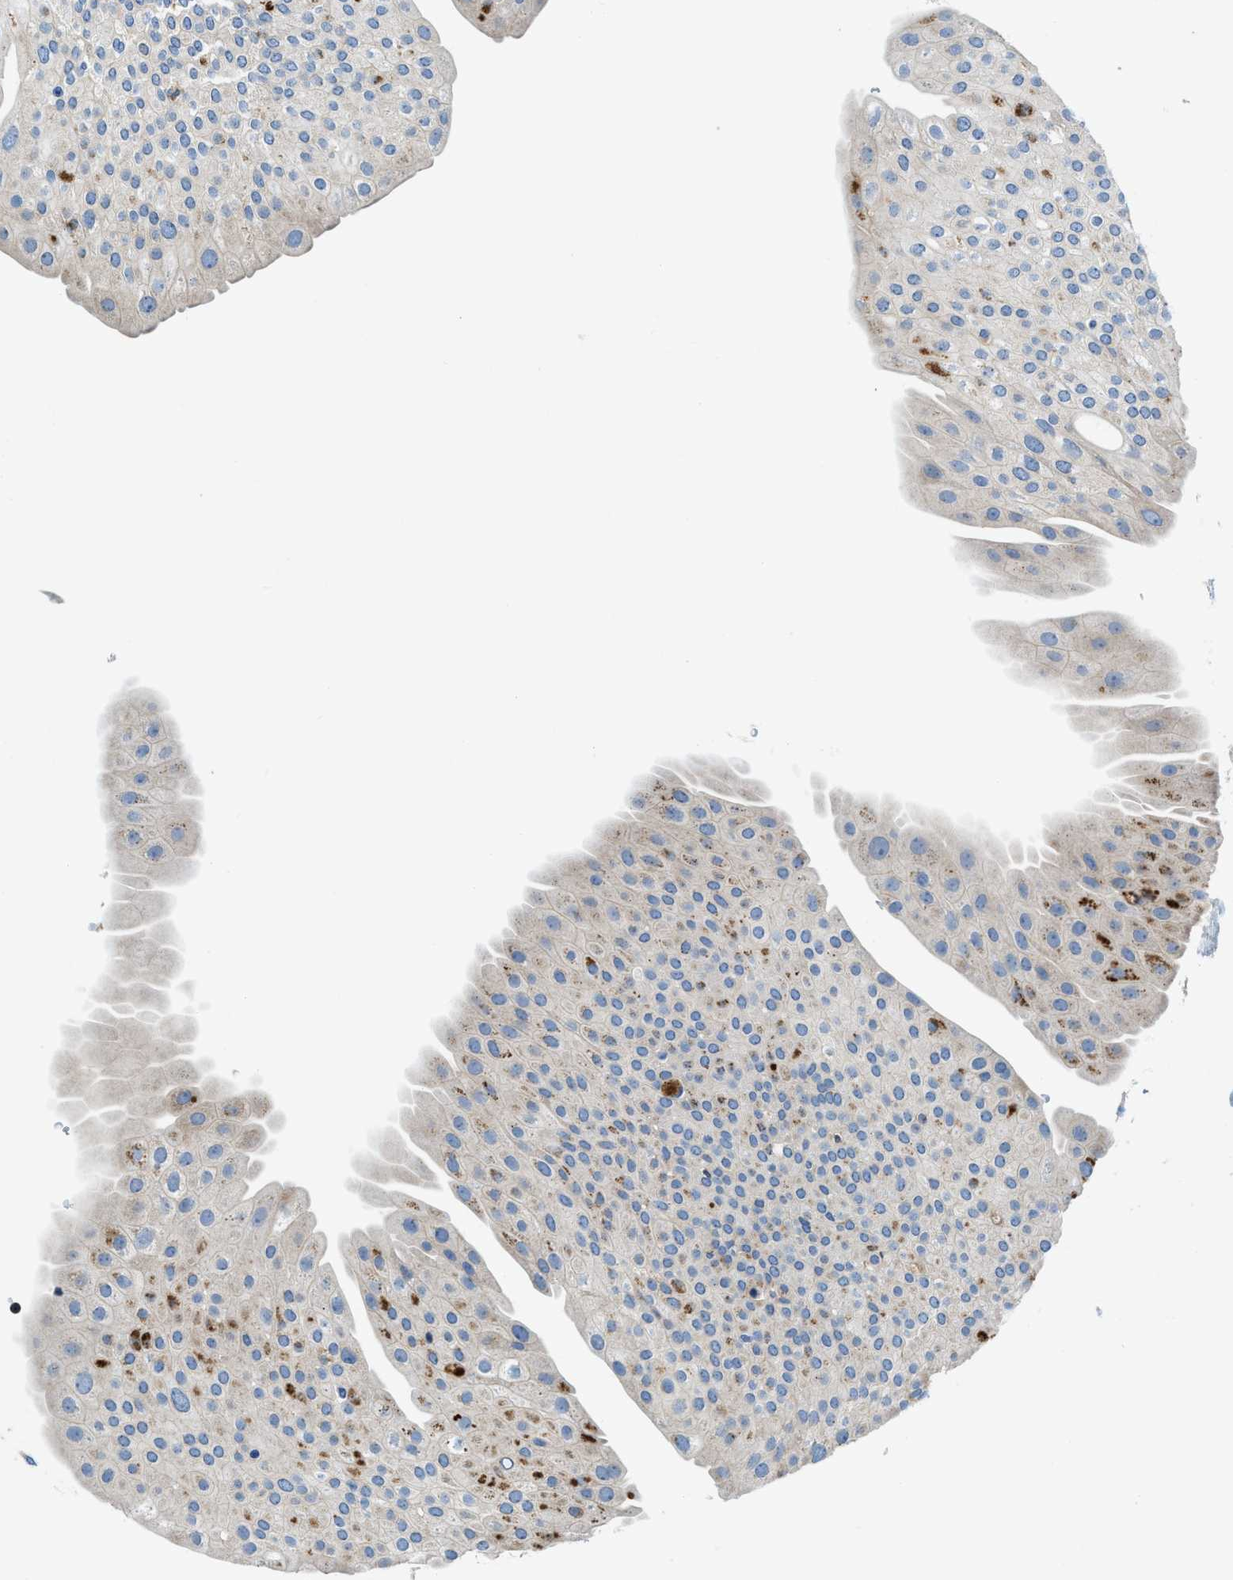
{"staining": {"intensity": "moderate", "quantity": "25%-75%", "location": "cytoplasmic/membranous"}, "tissue": "urinary bladder", "cell_type": "Urothelial cells", "image_type": "normal", "snomed": [{"axis": "morphology", "description": "Normal tissue, NOS"}, {"axis": "topography", "description": "Urinary bladder"}], "caption": "DAB (3,3'-diaminobenzidine) immunohistochemical staining of benign urinary bladder shows moderate cytoplasmic/membranous protein expression in about 25%-75% of urothelial cells. The staining was performed using DAB, with brown indicating positive protein expression. Nuclei are stained blue with hematoxylin.", "gene": "TMEM248", "patient": {"sex": "male", "age": 46}}